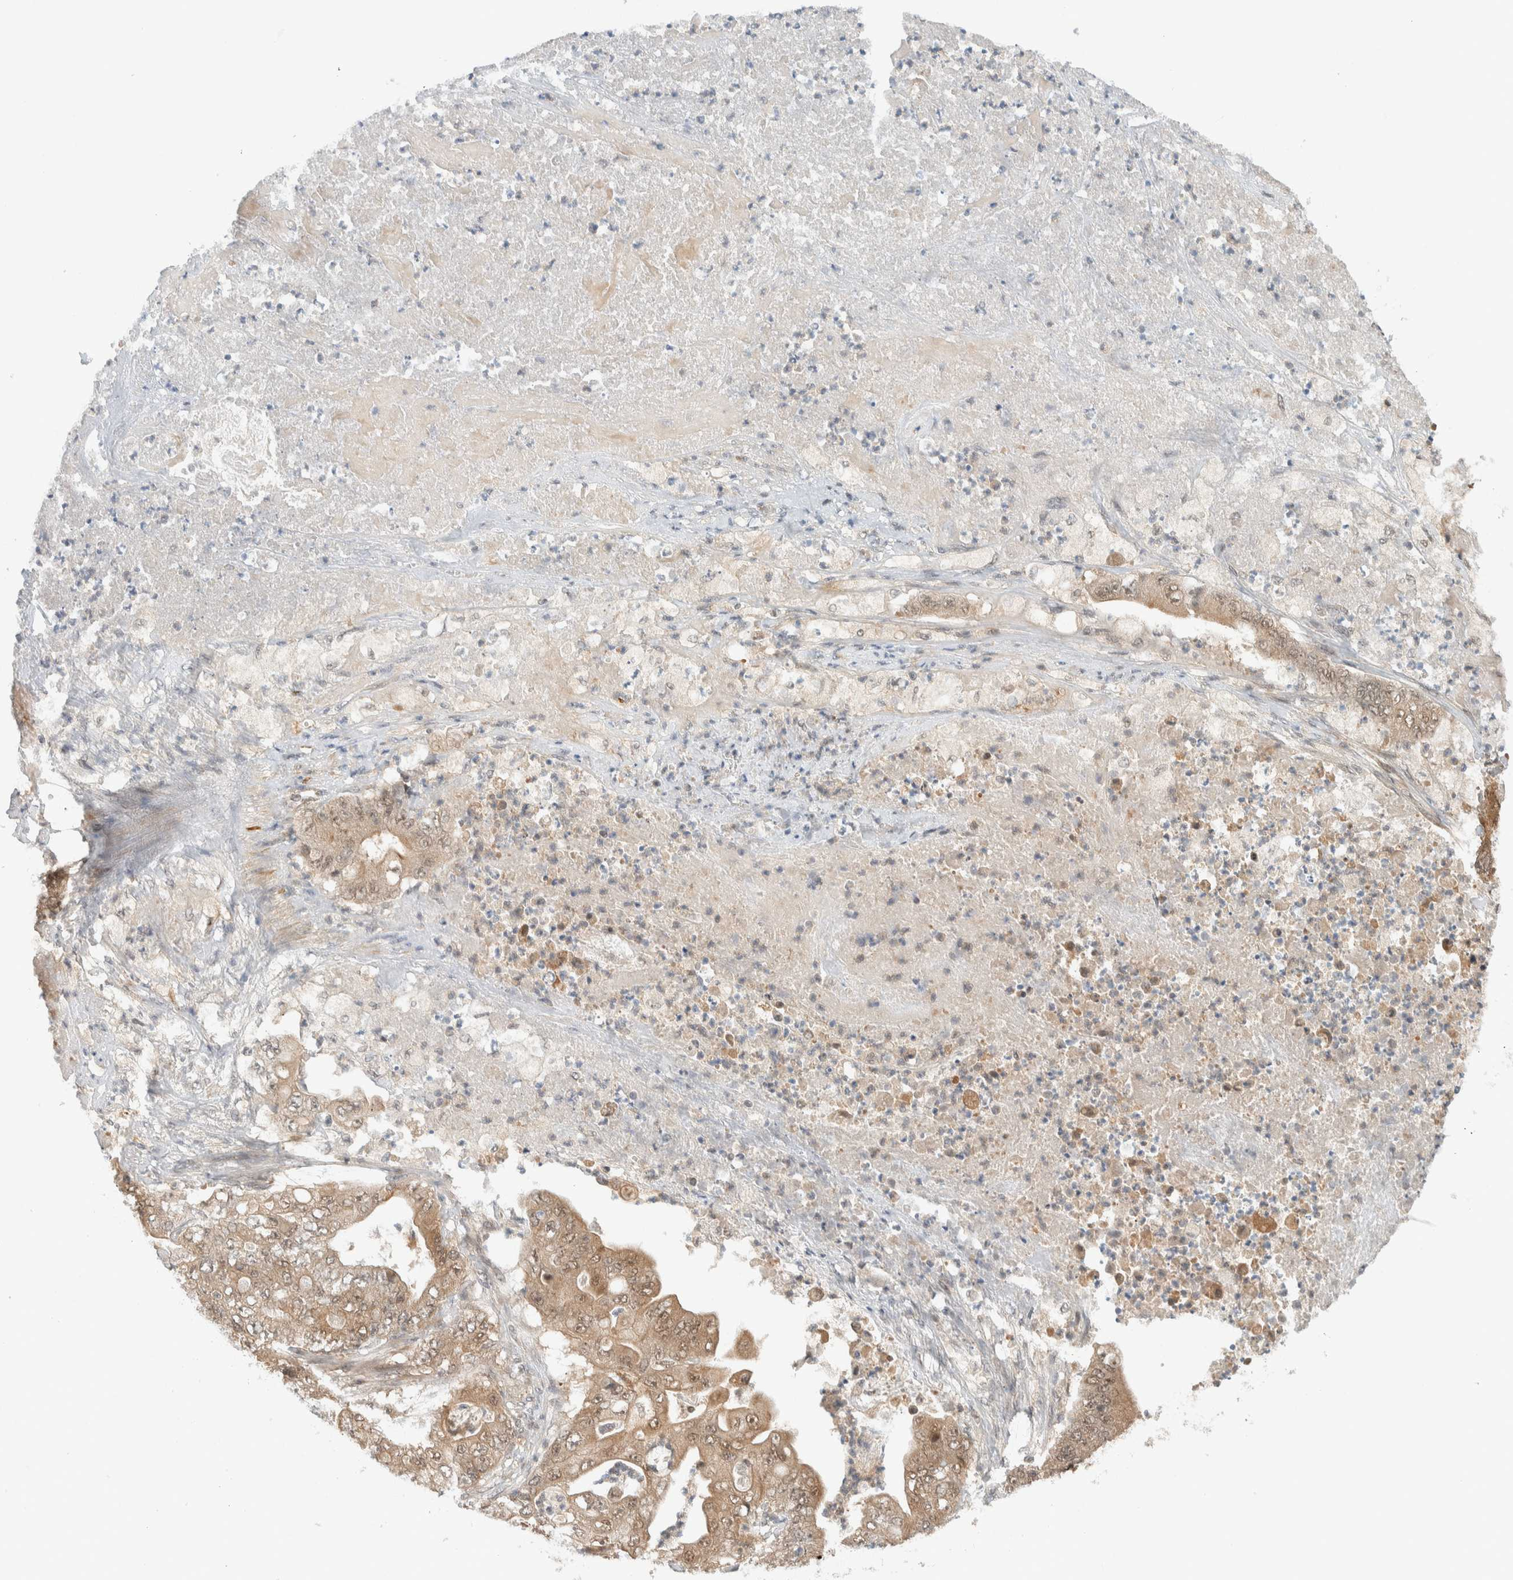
{"staining": {"intensity": "weak", "quantity": ">75%", "location": "cytoplasmic/membranous,nuclear"}, "tissue": "stomach cancer", "cell_type": "Tumor cells", "image_type": "cancer", "snomed": [{"axis": "morphology", "description": "Adenocarcinoma, NOS"}, {"axis": "topography", "description": "Stomach"}], "caption": "Protein staining displays weak cytoplasmic/membranous and nuclear staining in approximately >75% of tumor cells in stomach cancer (adenocarcinoma).", "gene": "C8orf76", "patient": {"sex": "female", "age": 73}}